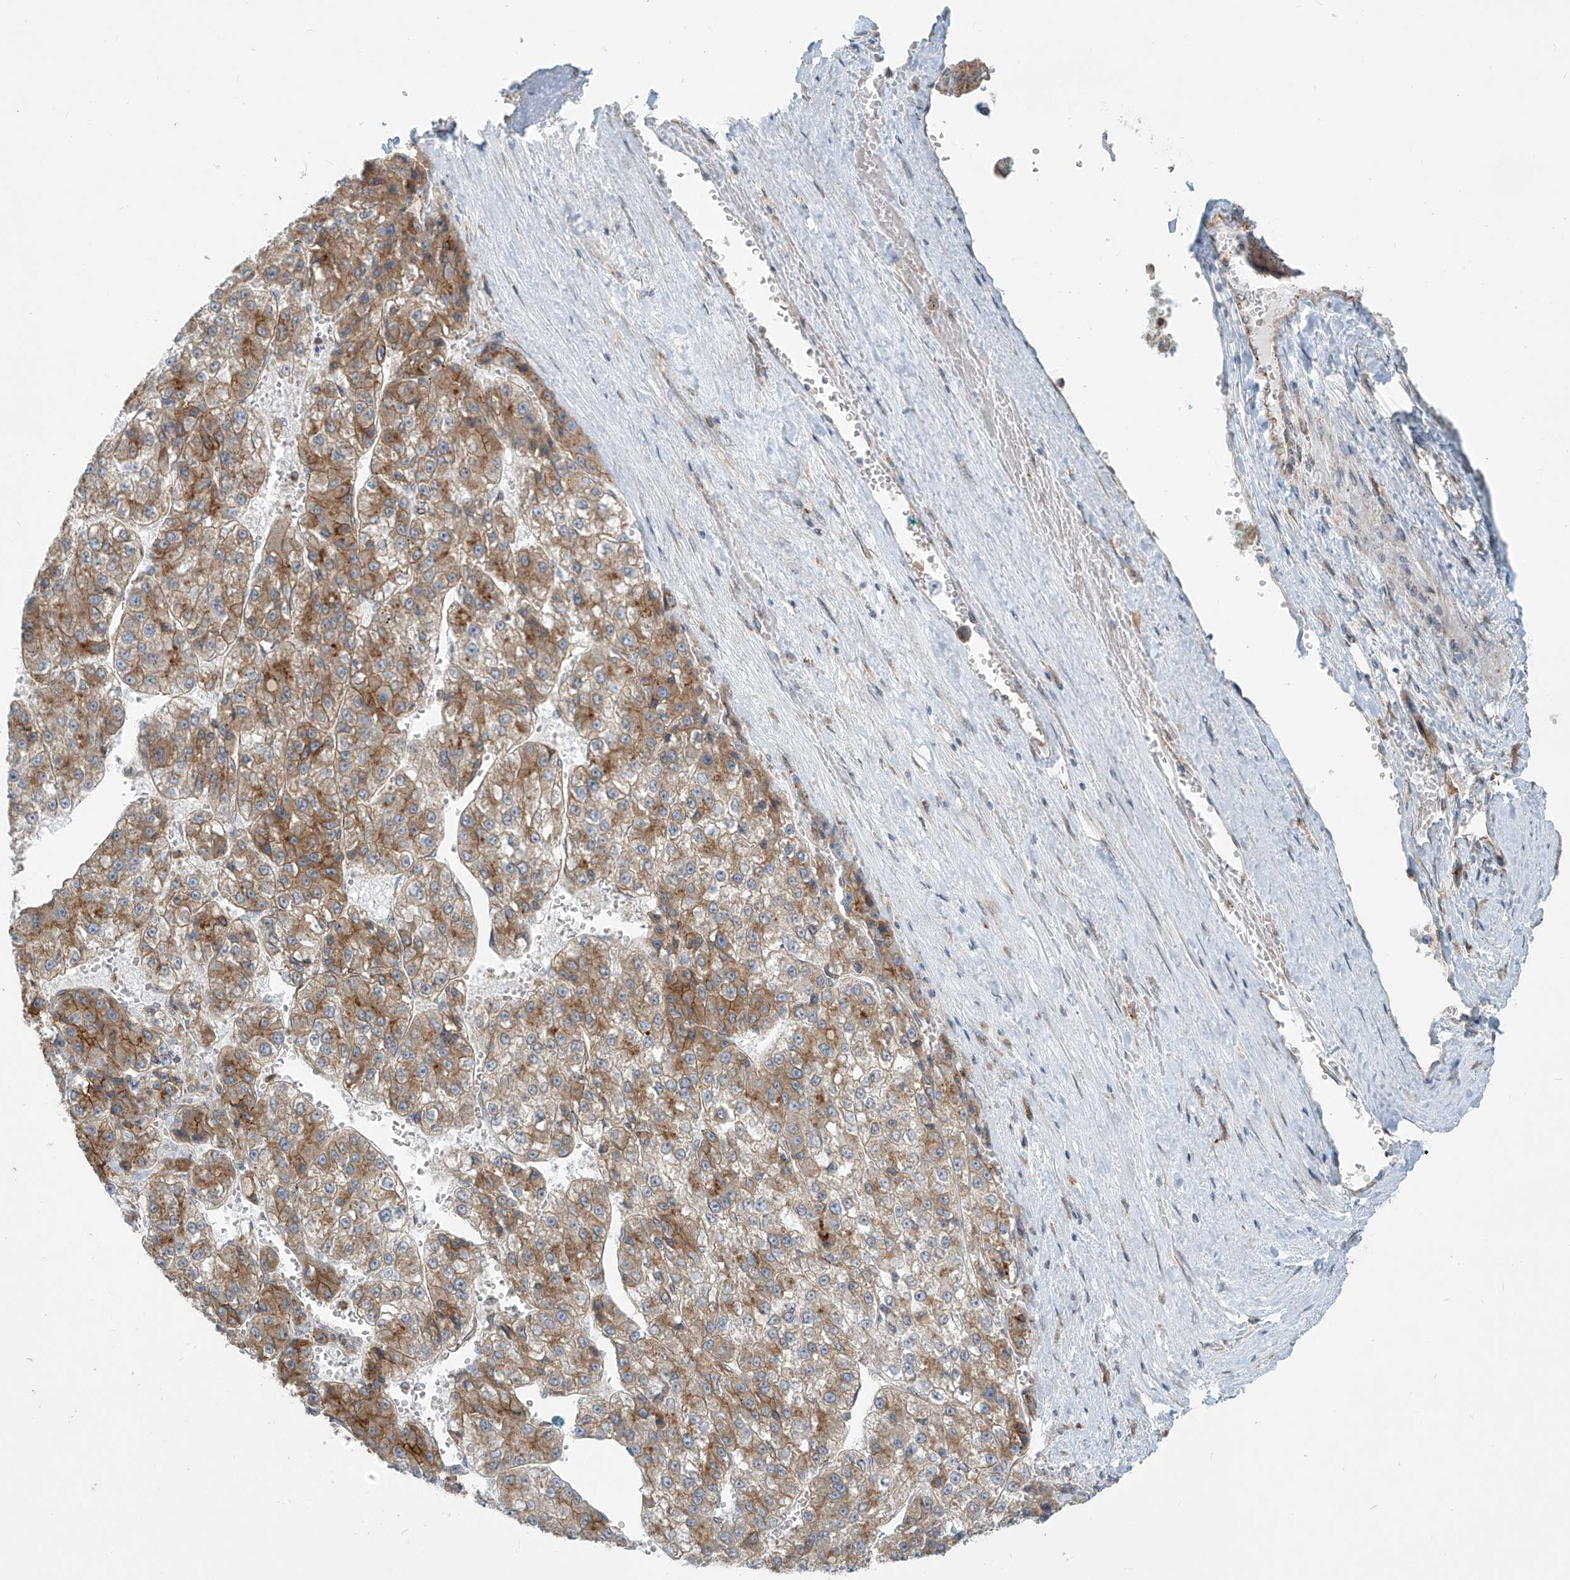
{"staining": {"intensity": "moderate", "quantity": ">75%", "location": "cytoplasmic/membranous"}, "tissue": "liver cancer", "cell_type": "Tumor cells", "image_type": "cancer", "snomed": [{"axis": "morphology", "description": "Carcinoma, Hepatocellular, NOS"}, {"axis": "topography", "description": "Liver"}], "caption": "Moderate cytoplasmic/membranous expression is present in about >75% of tumor cells in liver hepatocellular carcinoma.", "gene": "LZTS3", "patient": {"sex": "female", "age": 73}}